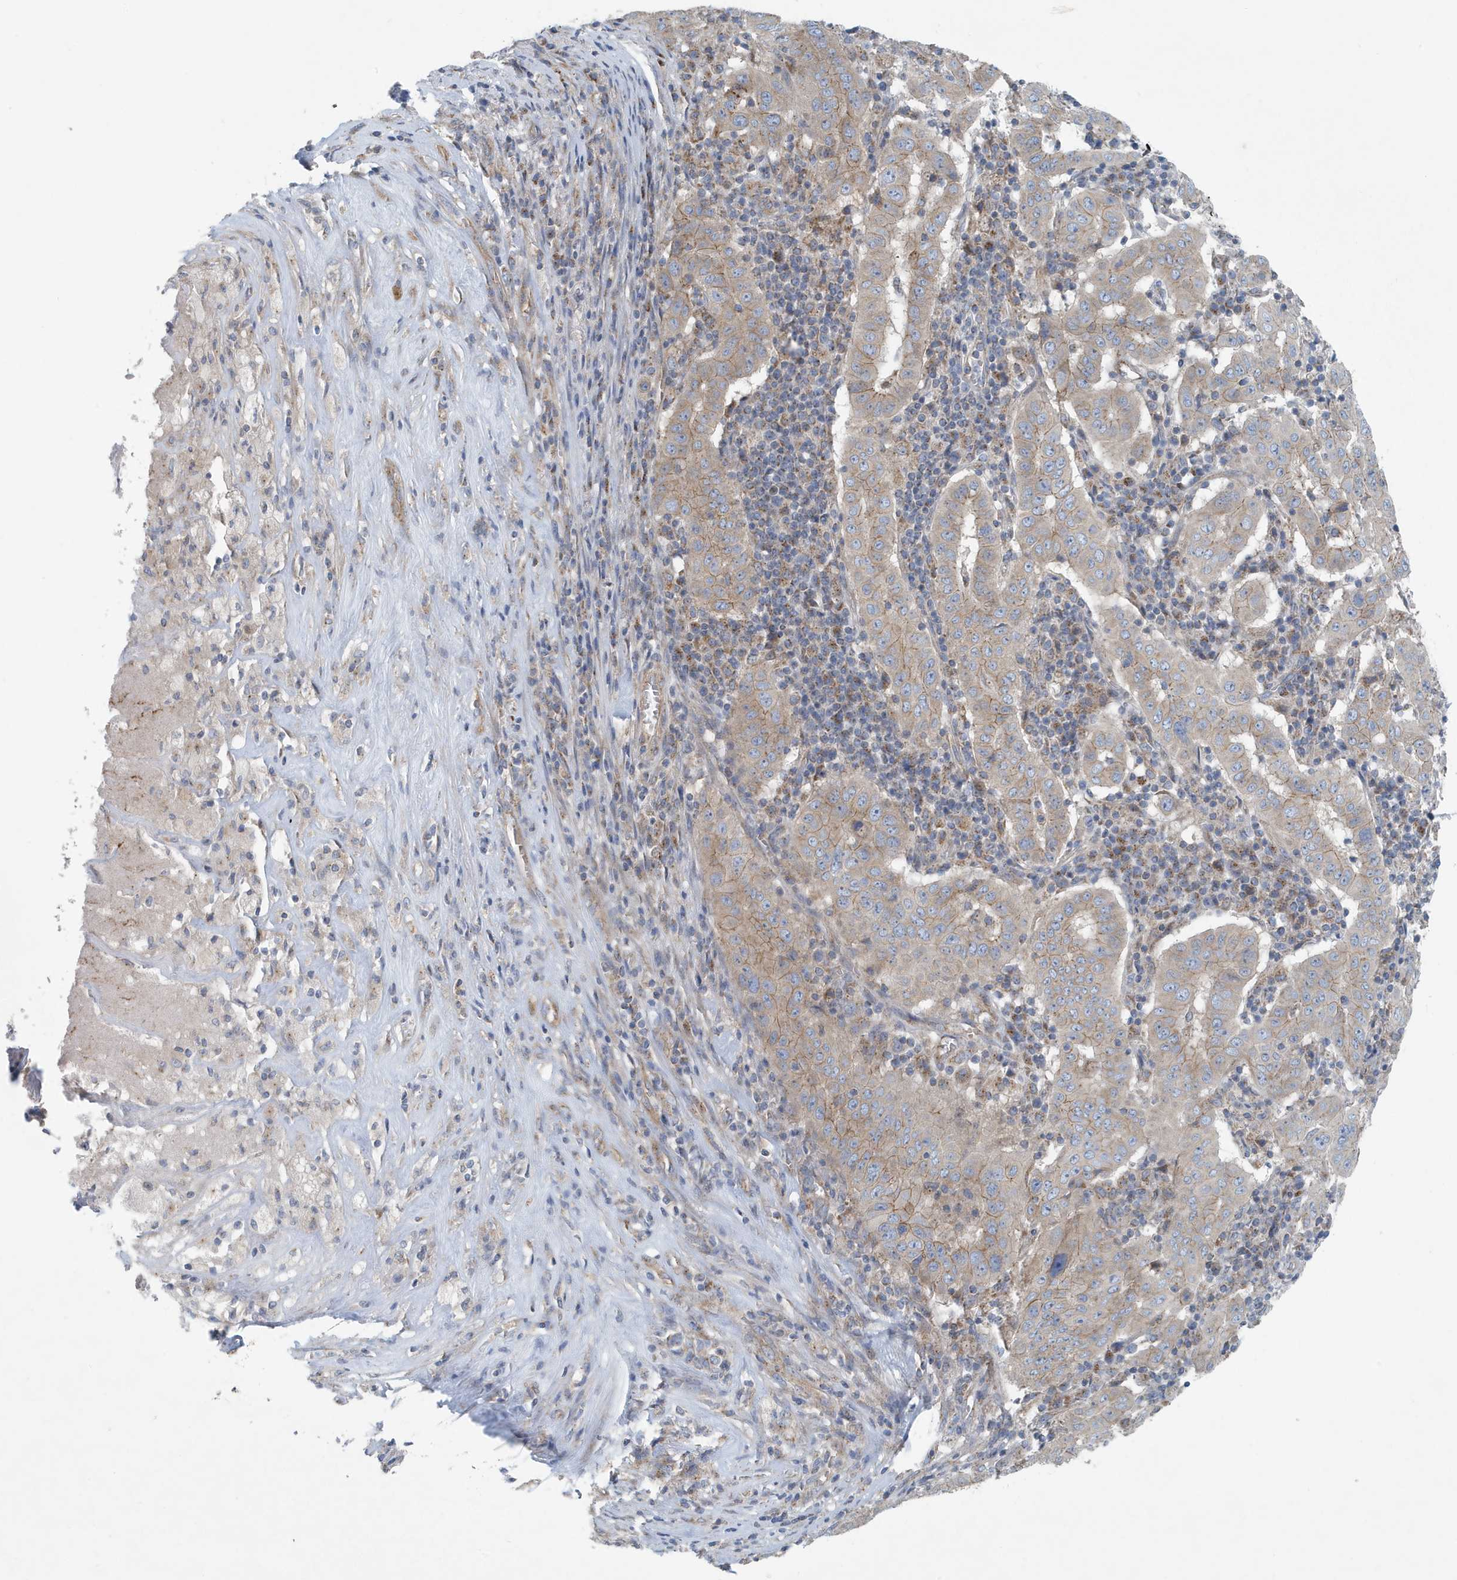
{"staining": {"intensity": "weak", "quantity": "25%-75%", "location": "cytoplasmic/membranous"}, "tissue": "pancreatic cancer", "cell_type": "Tumor cells", "image_type": "cancer", "snomed": [{"axis": "morphology", "description": "Adenocarcinoma, NOS"}, {"axis": "topography", "description": "Pancreas"}], "caption": "Immunohistochemical staining of pancreatic cancer (adenocarcinoma) reveals low levels of weak cytoplasmic/membranous protein positivity in approximately 25%-75% of tumor cells.", "gene": "PPM1M", "patient": {"sex": "male", "age": 63}}